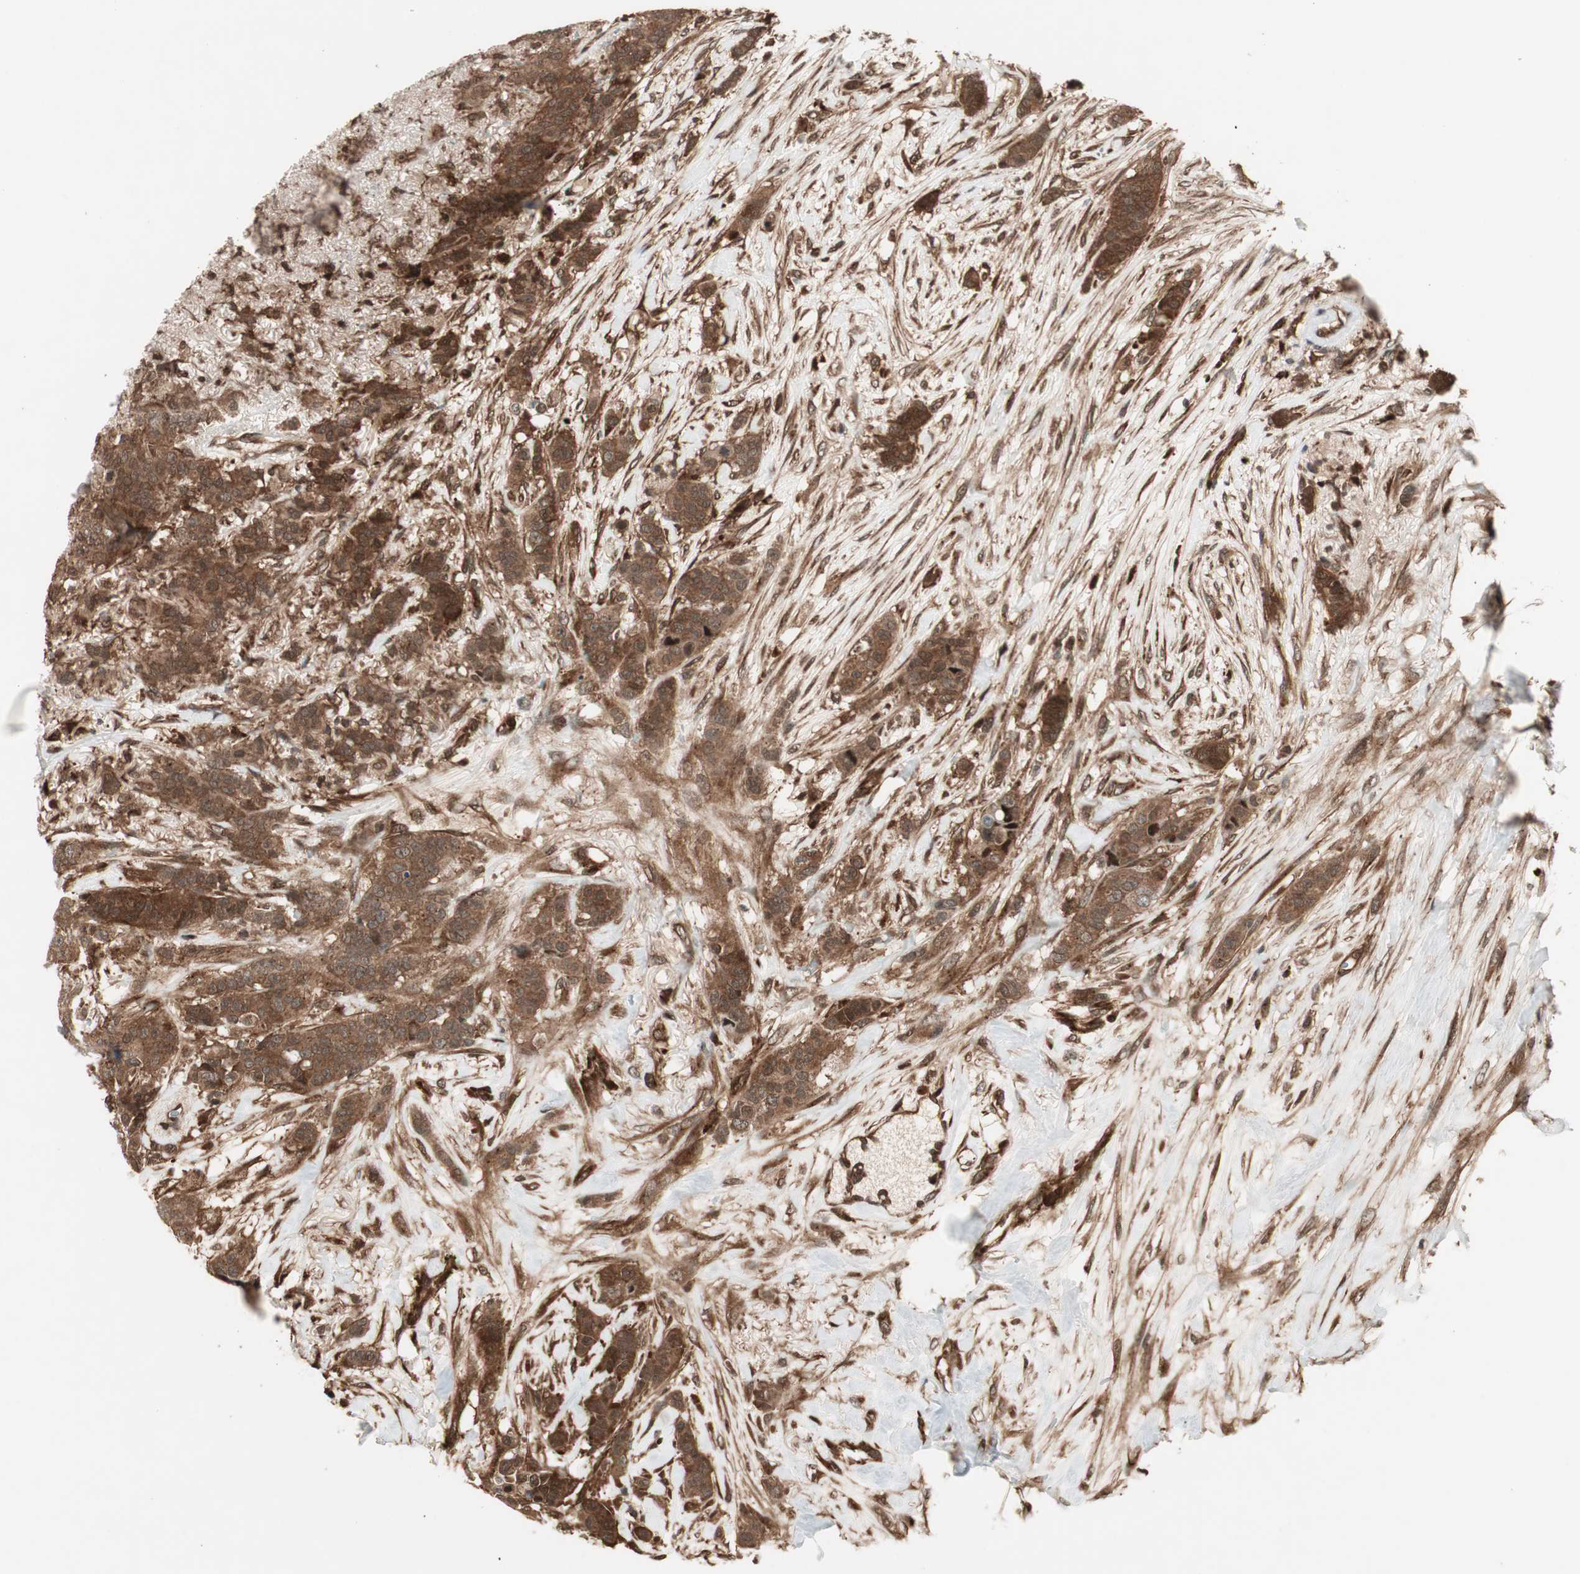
{"staining": {"intensity": "strong", "quantity": ">75%", "location": "cytoplasmic/membranous"}, "tissue": "breast cancer", "cell_type": "Tumor cells", "image_type": "cancer", "snomed": [{"axis": "morphology", "description": "Duct carcinoma"}, {"axis": "topography", "description": "Breast"}], "caption": "Breast invasive ductal carcinoma tissue exhibits strong cytoplasmic/membranous staining in about >75% of tumor cells, visualized by immunohistochemistry. (Stains: DAB in brown, nuclei in blue, Microscopy: brightfield microscopy at high magnification).", "gene": "PRKG2", "patient": {"sex": "female", "age": 40}}